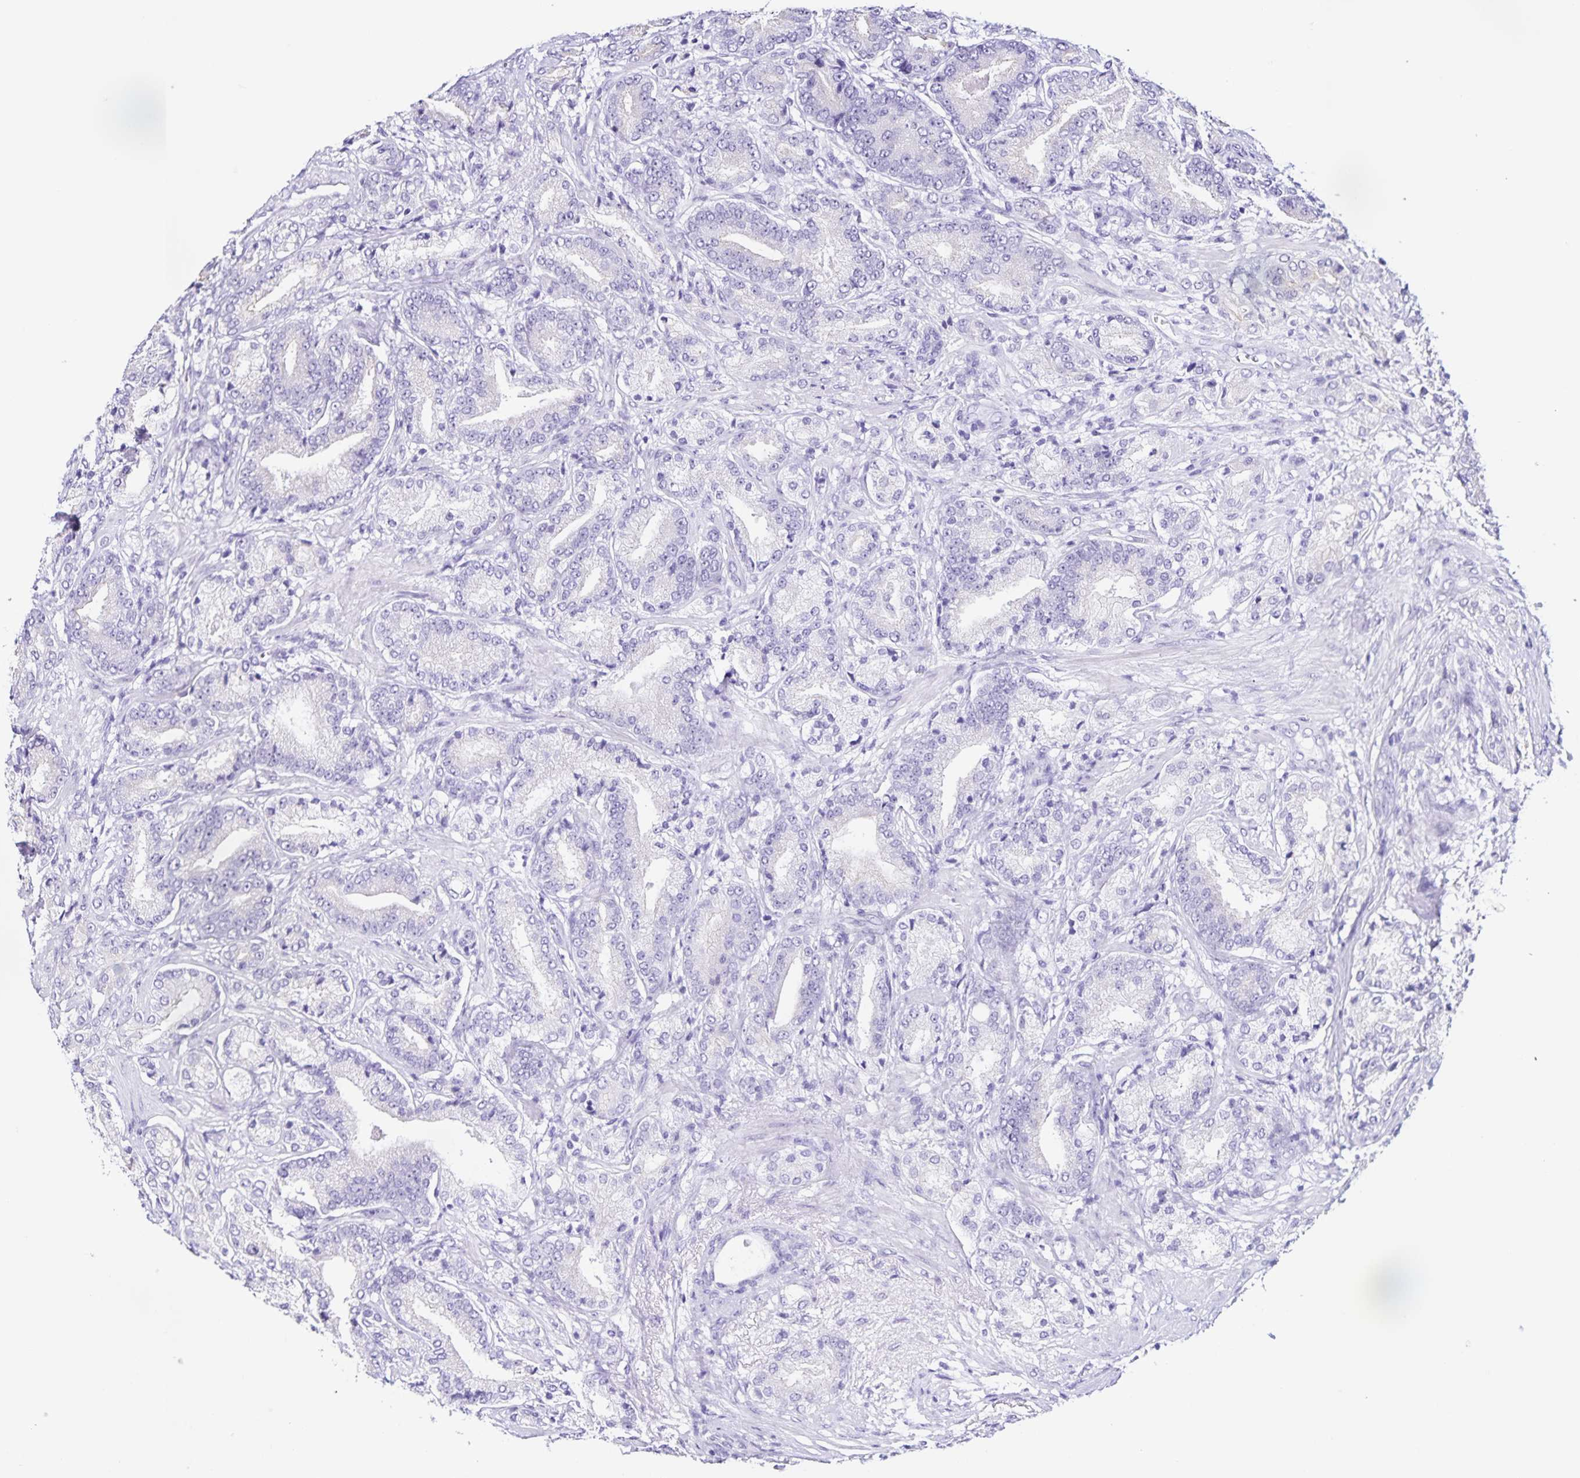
{"staining": {"intensity": "negative", "quantity": "none", "location": "none"}, "tissue": "prostate cancer", "cell_type": "Tumor cells", "image_type": "cancer", "snomed": [{"axis": "morphology", "description": "Adenocarcinoma, High grade"}, {"axis": "topography", "description": "Prostate and seminal vesicle, NOS"}], "caption": "Adenocarcinoma (high-grade) (prostate) was stained to show a protein in brown. There is no significant staining in tumor cells.", "gene": "FAM170A", "patient": {"sex": "male", "age": 61}}